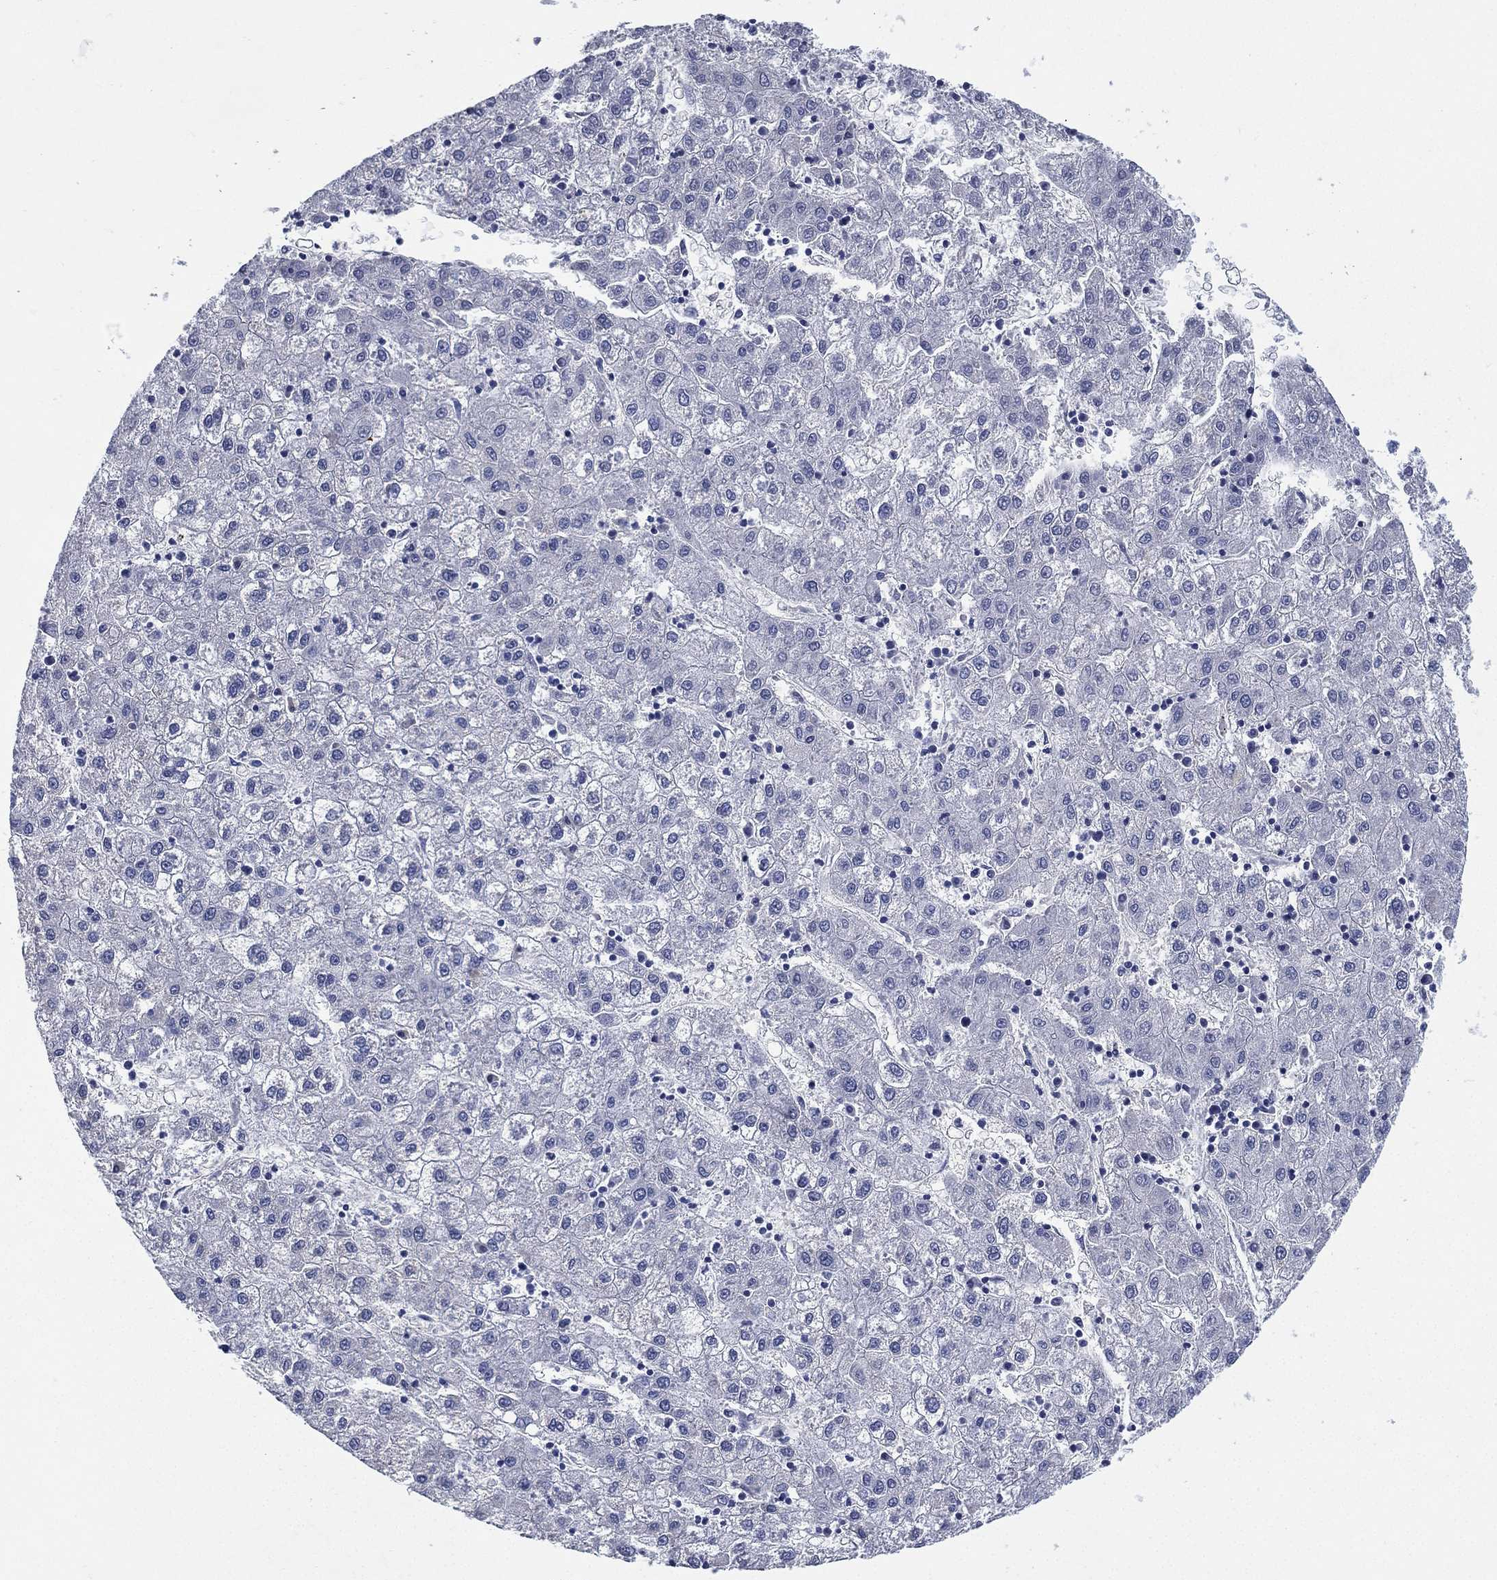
{"staining": {"intensity": "negative", "quantity": "none", "location": "none"}, "tissue": "liver cancer", "cell_type": "Tumor cells", "image_type": "cancer", "snomed": [{"axis": "morphology", "description": "Carcinoma, Hepatocellular, NOS"}, {"axis": "topography", "description": "Liver"}], "caption": "Image shows no protein positivity in tumor cells of liver cancer (hepatocellular carcinoma) tissue. (DAB IHC visualized using brightfield microscopy, high magnification).", "gene": "KRT35", "patient": {"sex": "male", "age": 72}}